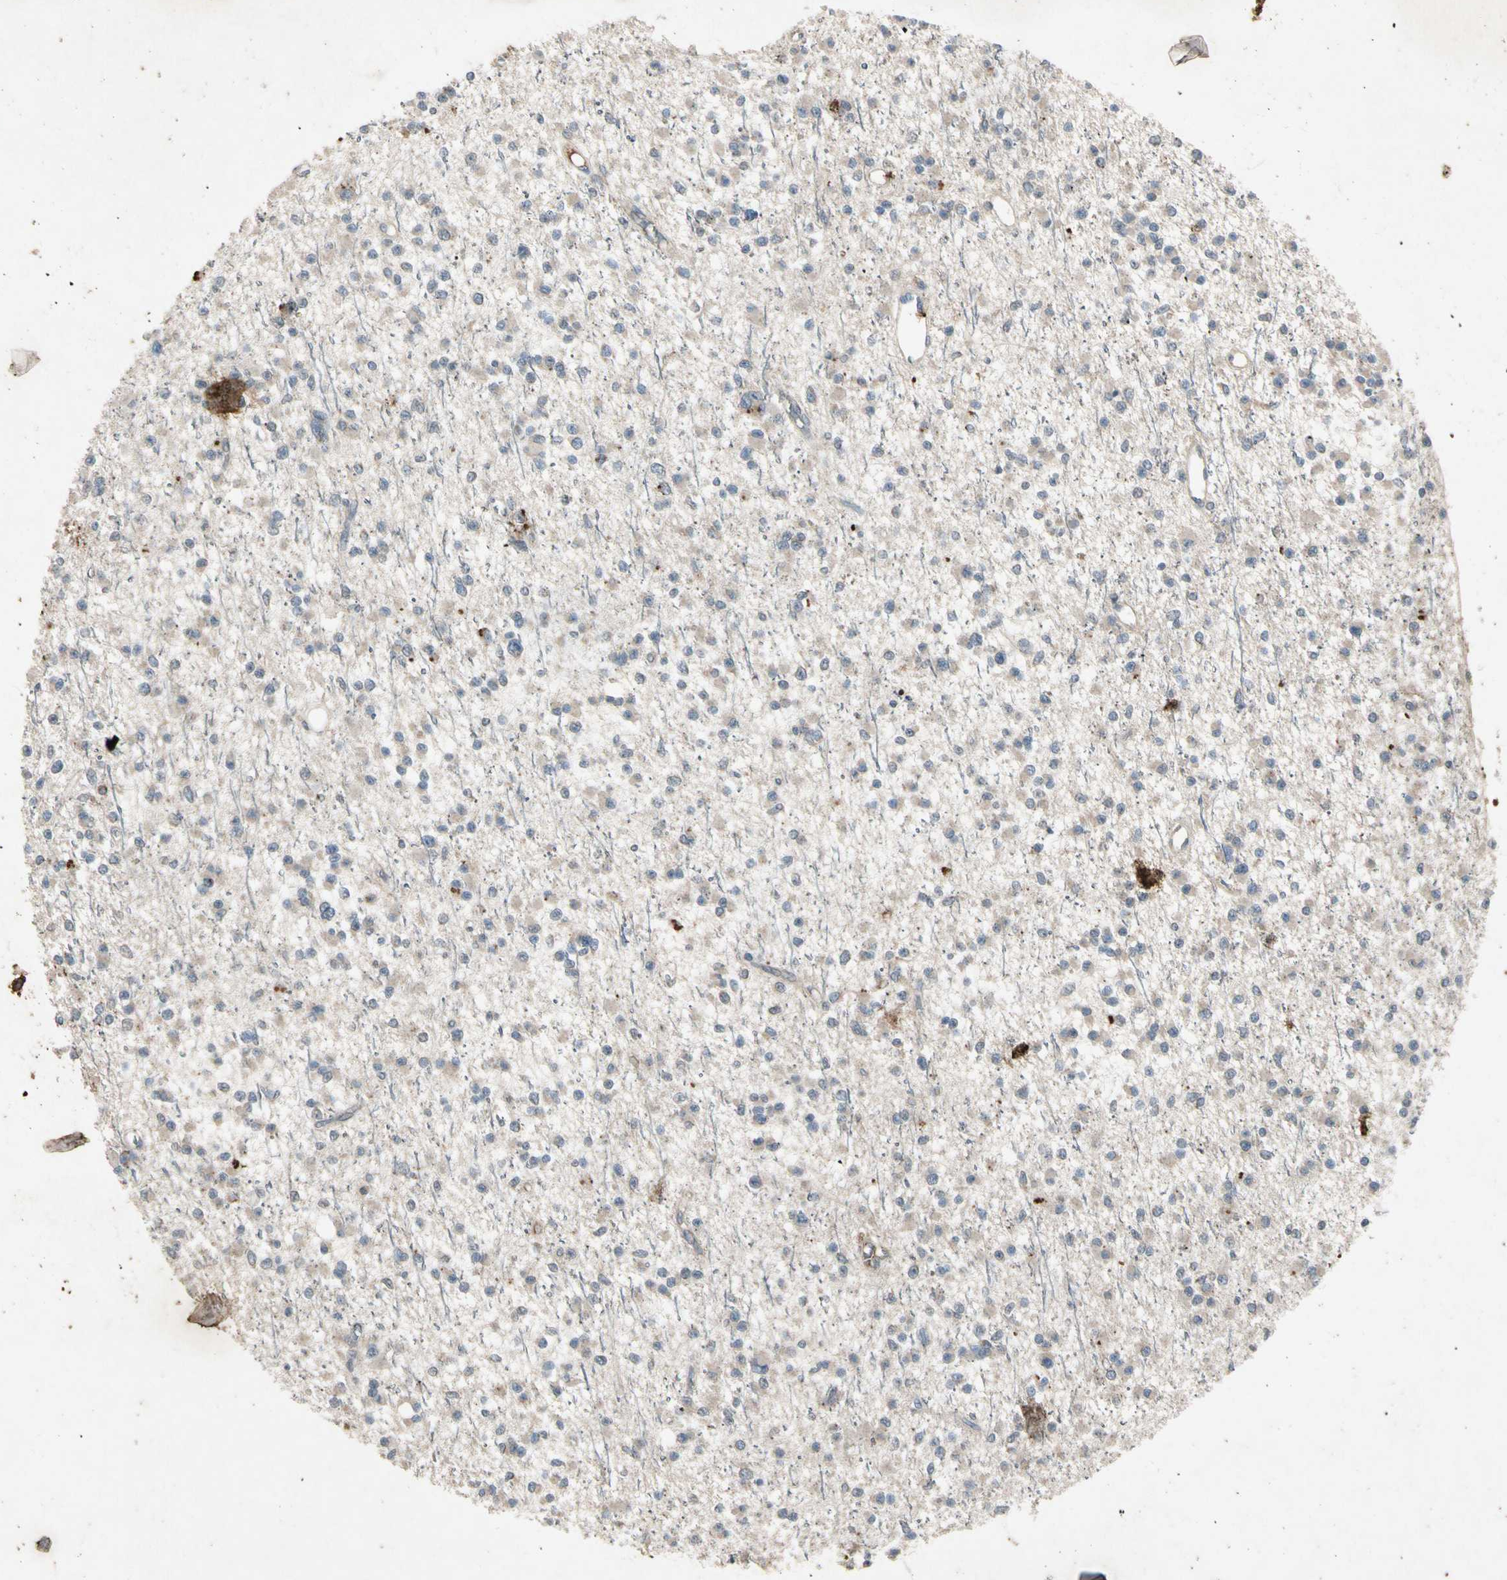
{"staining": {"intensity": "weak", "quantity": "<25%", "location": "cytoplasmic/membranous"}, "tissue": "glioma", "cell_type": "Tumor cells", "image_type": "cancer", "snomed": [{"axis": "morphology", "description": "Glioma, malignant, Low grade"}, {"axis": "topography", "description": "Brain"}], "caption": "Immunohistochemical staining of human malignant glioma (low-grade) displays no significant expression in tumor cells.", "gene": "GPLD1", "patient": {"sex": "female", "age": 22}}